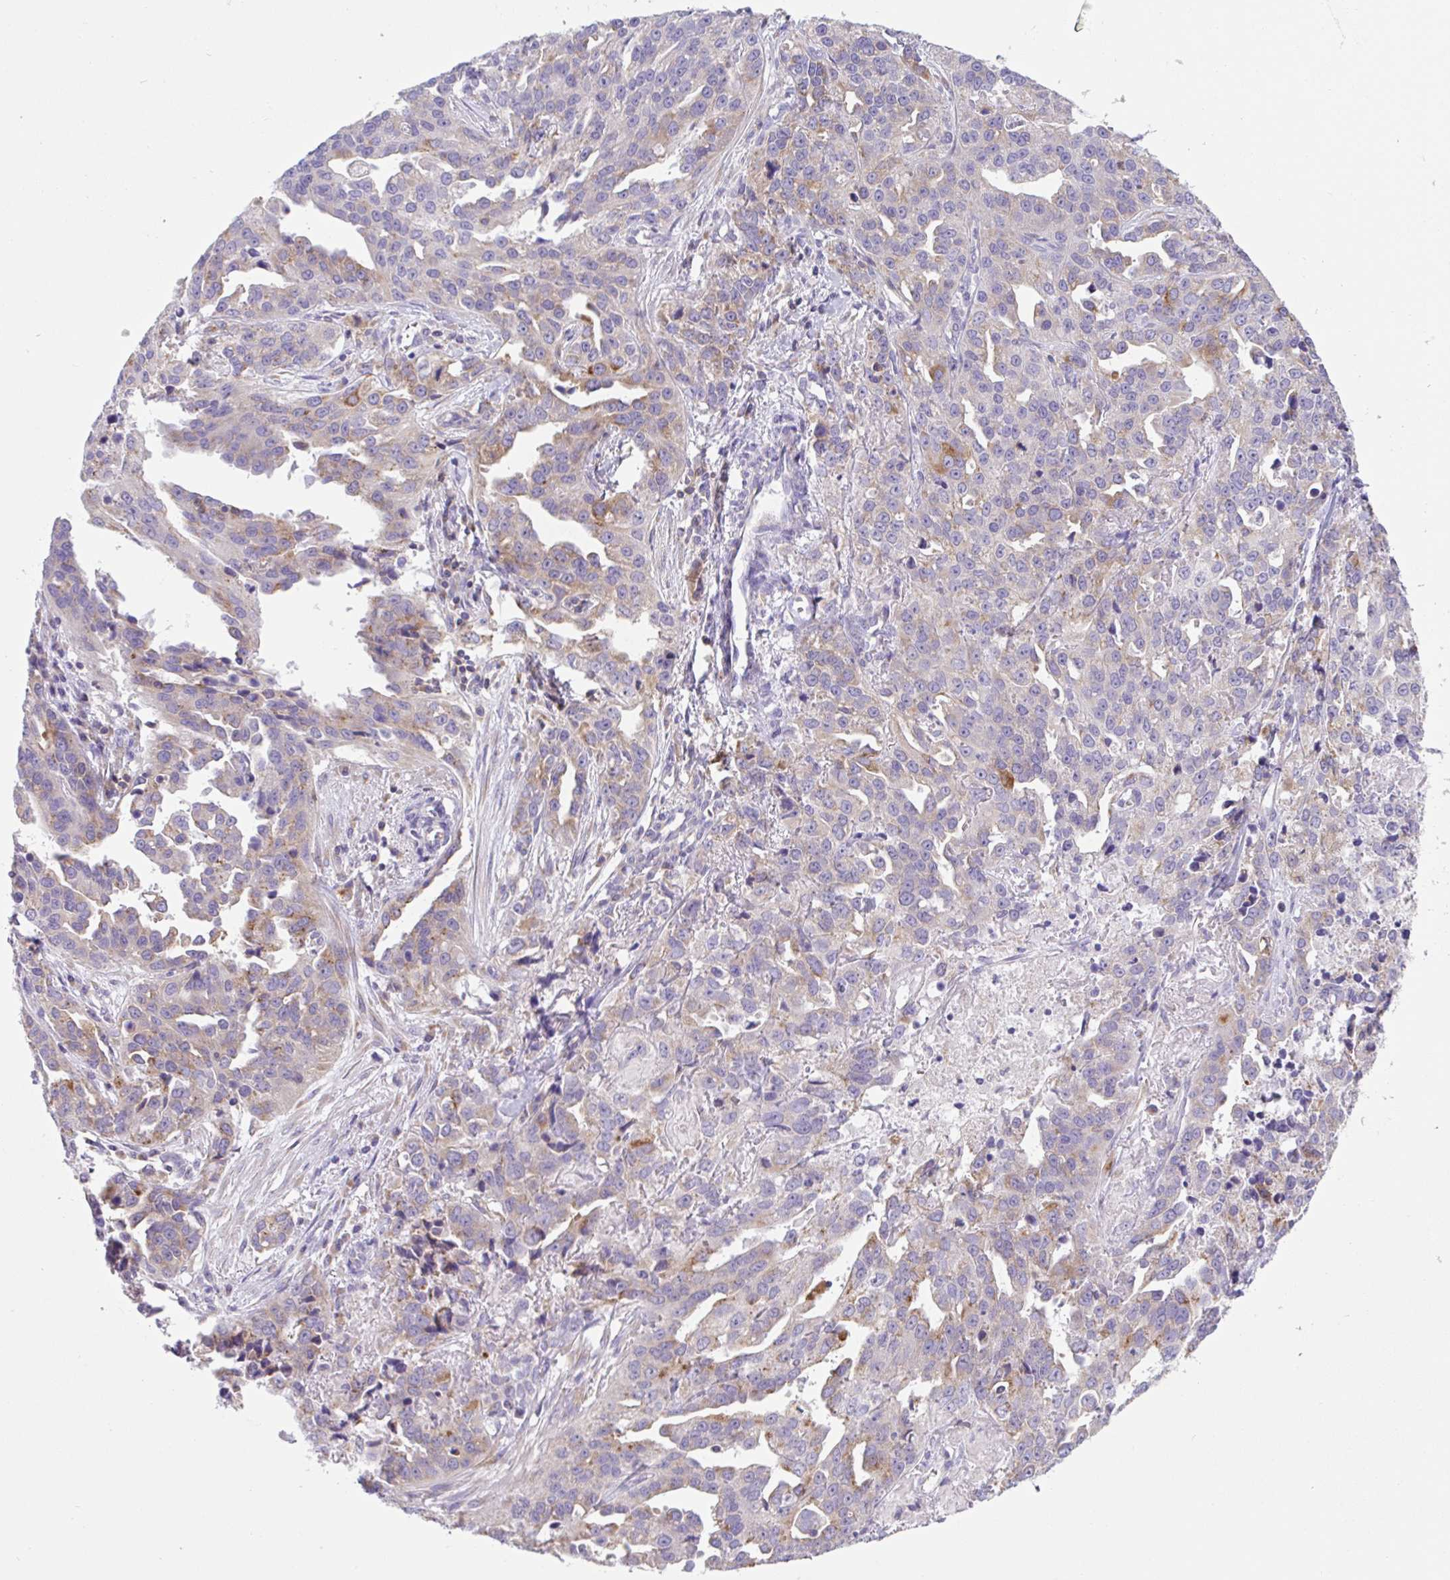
{"staining": {"intensity": "weak", "quantity": "25%-75%", "location": "cytoplasmic/membranous"}, "tissue": "ovarian cancer", "cell_type": "Tumor cells", "image_type": "cancer", "snomed": [{"axis": "morphology", "description": "Cystadenocarcinoma, serous, NOS"}, {"axis": "topography", "description": "Ovary"}], "caption": "IHC staining of ovarian serous cystadenocarcinoma, which shows low levels of weak cytoplasmic/membranous positivity in about 25%-75% of tumor cells indicating weak cytoplasmic/membranous protein staining. The staining was performed using DAB (brown) for protein detection and nuclei were counterstained in hematoxylin (blue).", "gene": "MIA3", "patient": {"sex": "female", "age": 75}}